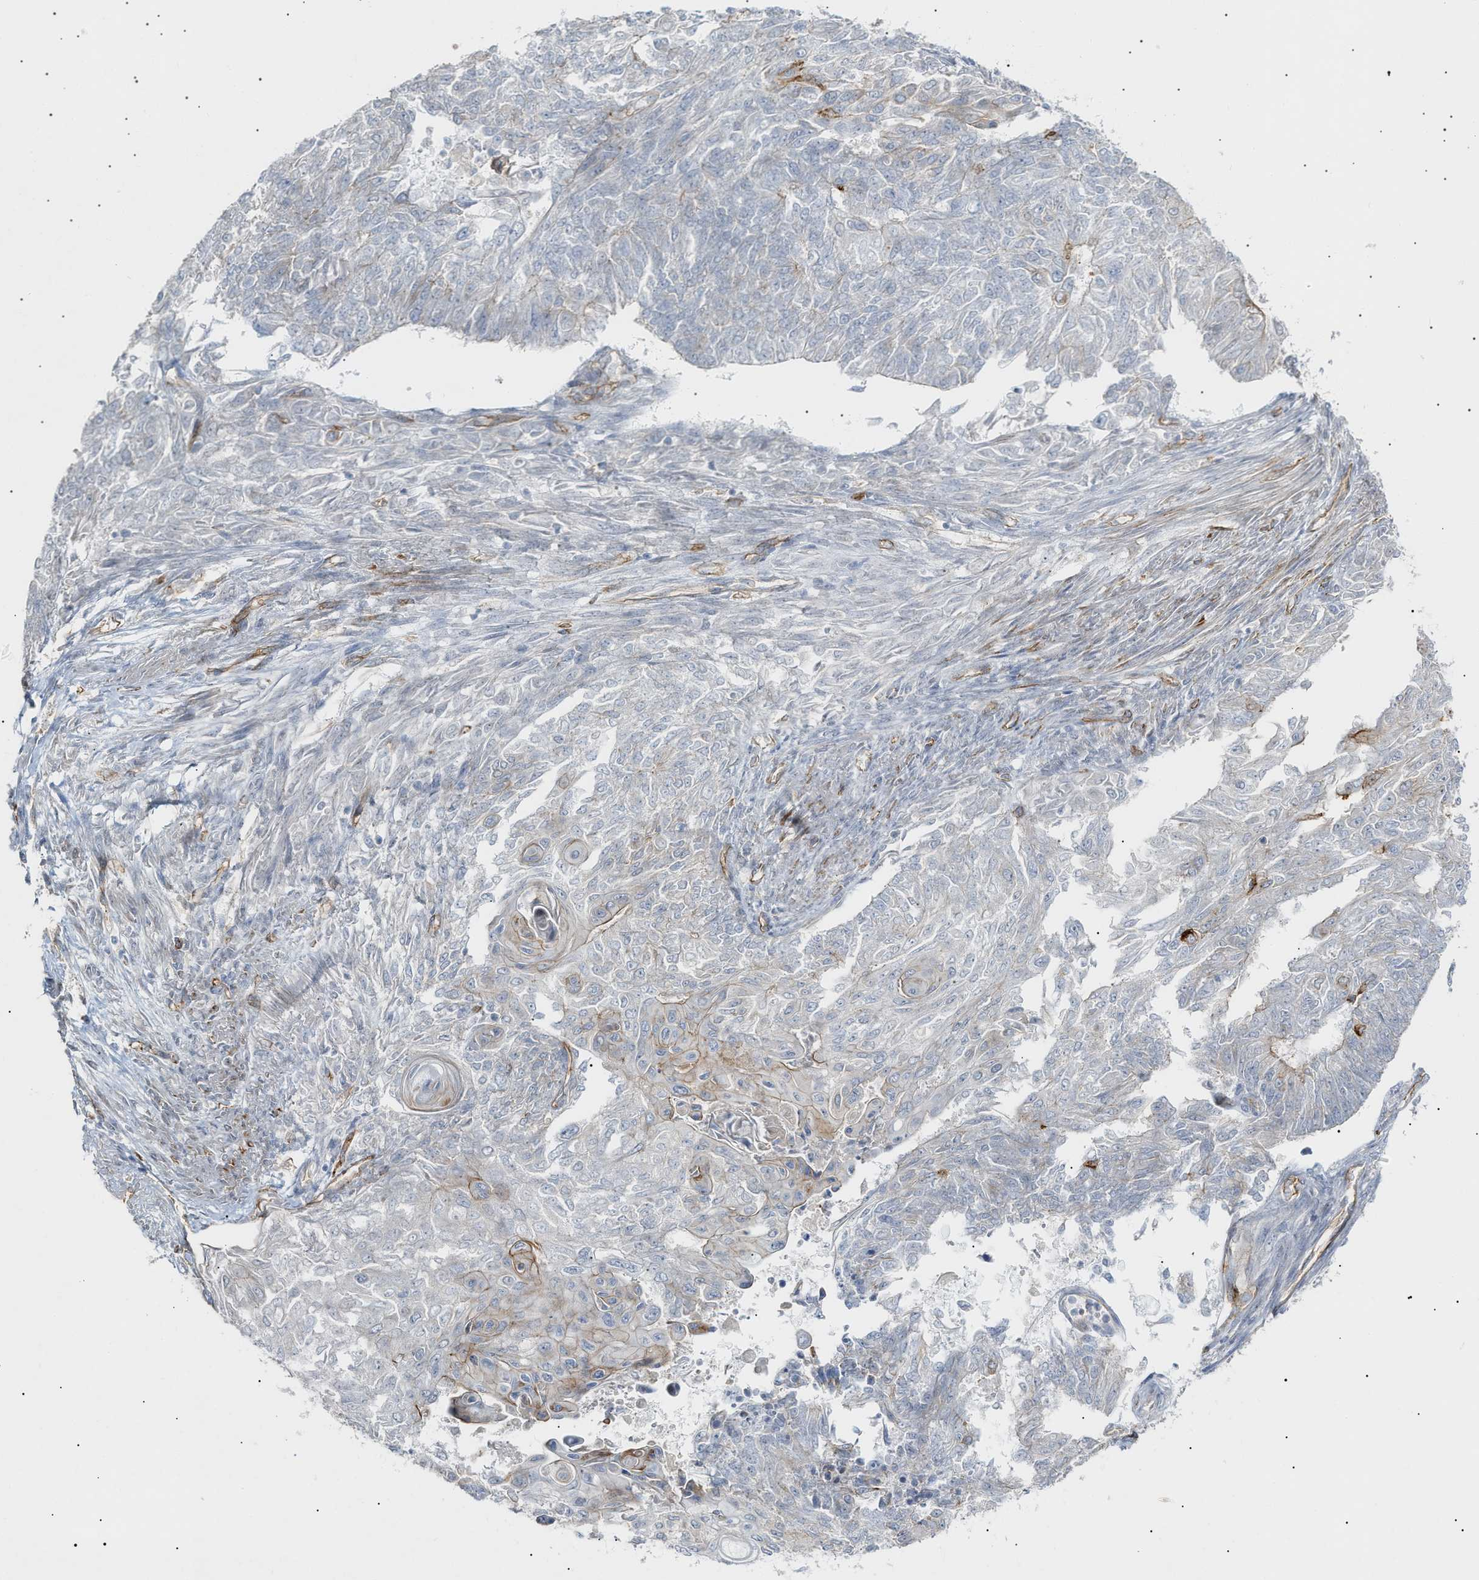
{"staining": {"intensity": "moderate", "quantity": "<25%", "location": "cytoplasmic/membranous"}, "tissue": "endometrial cancer", "cell_type": "Tumor cells", "image_type": "cancer", "snomed": [{"axis": "morphology", "description": "Adenocarcinoma, NOS"}, {"axis": "topography", "description": "Endometrium"}], "caption": "Endometrial cancer stained with a protein marker reveals moderate staining in tumor cells.", "gene": "ZFHX2", "patient": {"sex": "female", "age": 32}}